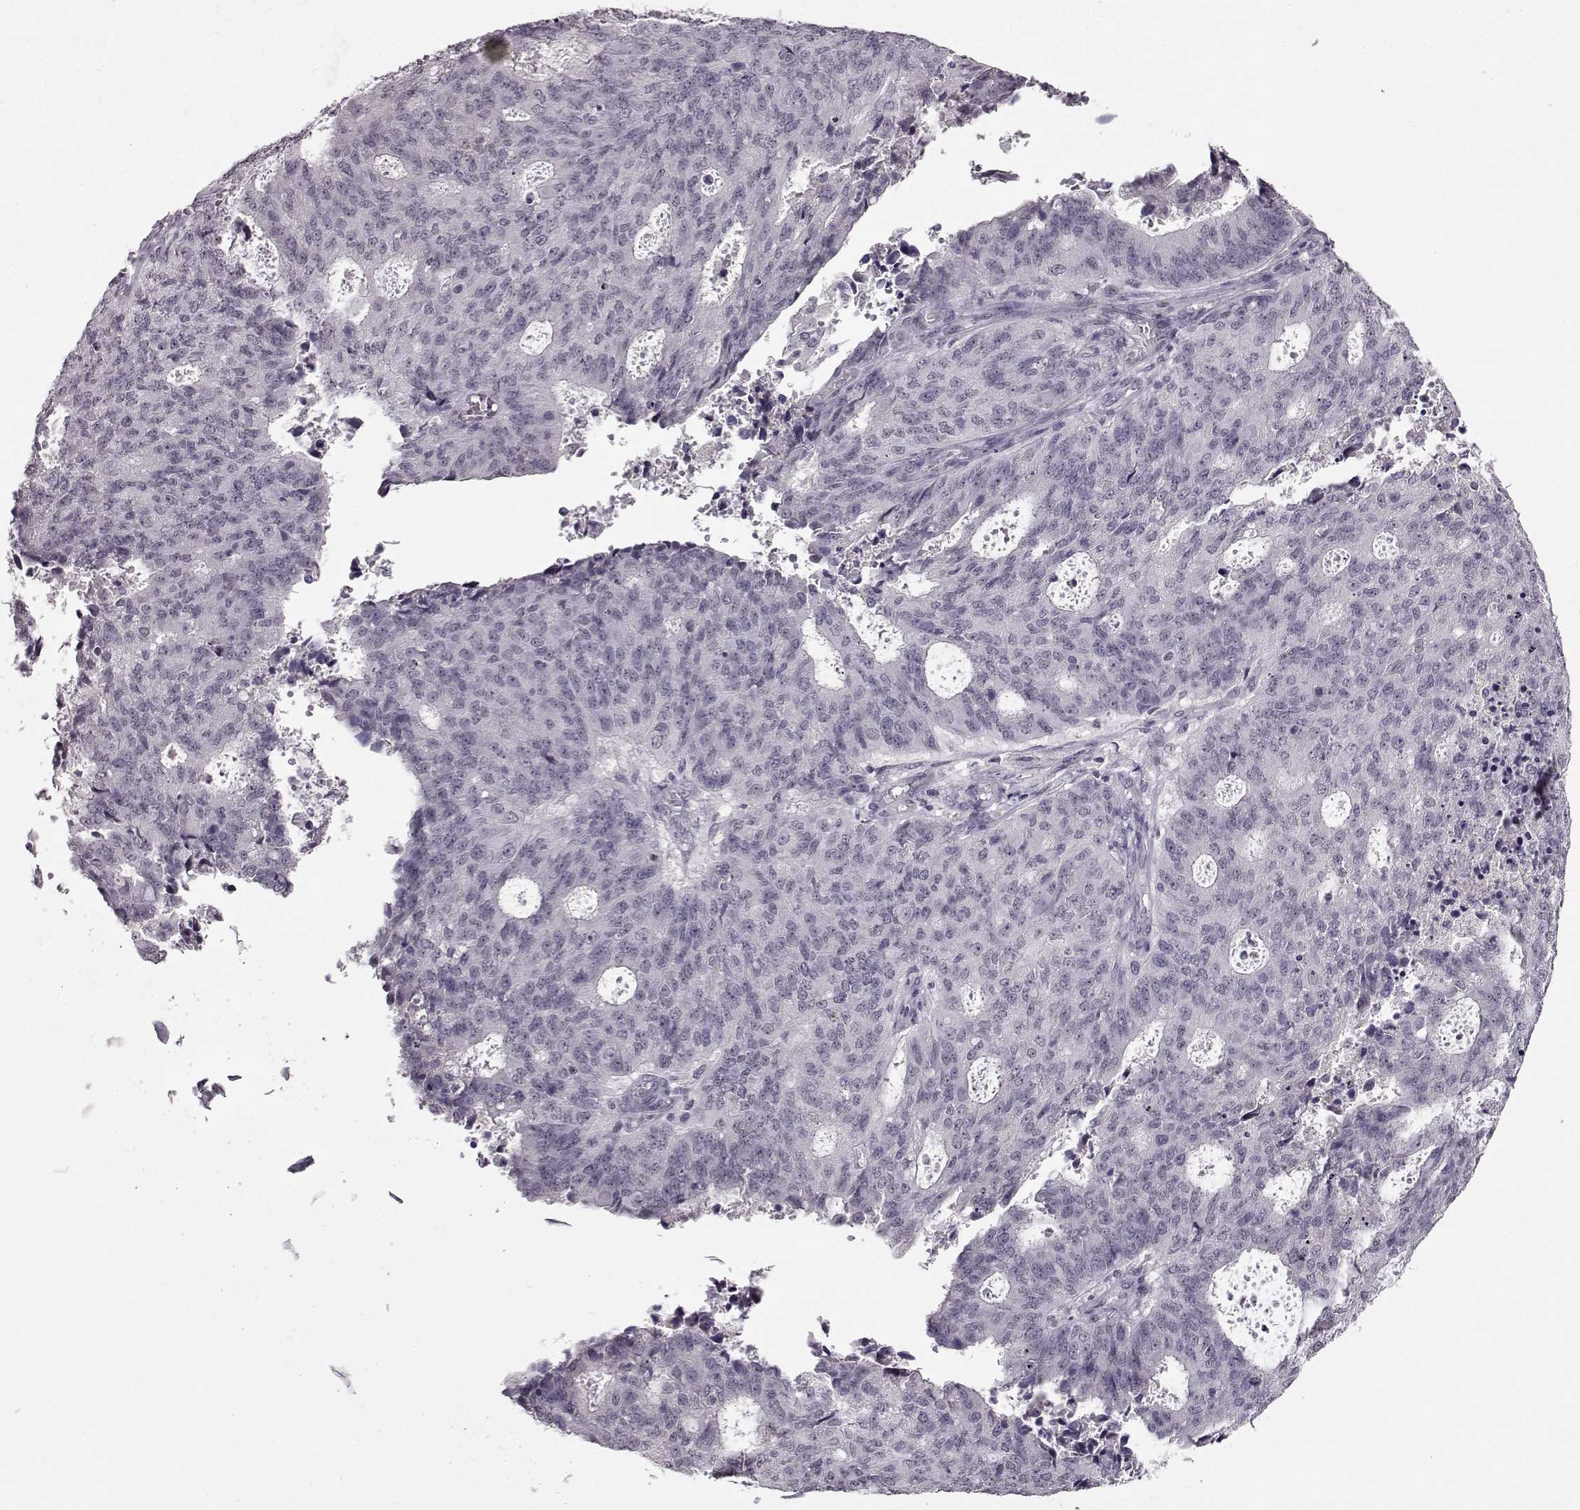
{"staining": {"intensity": "negative", "quantity": "none", "location": "none"}, "tissue": "endometrial cancer", "cell_type": "Tumor cells", "image_type": "cancer", "snomed": [{"axis": "morphology", "description": "Adenocarcinoma, NOS"}, {"axis": "topography", "description": "Endometrium"}], "caption": "There is no significant staining in tumor cells of endometrial cancer.", "gene": "RP1L1", "patient": {"sex": "female", "age": 82}}